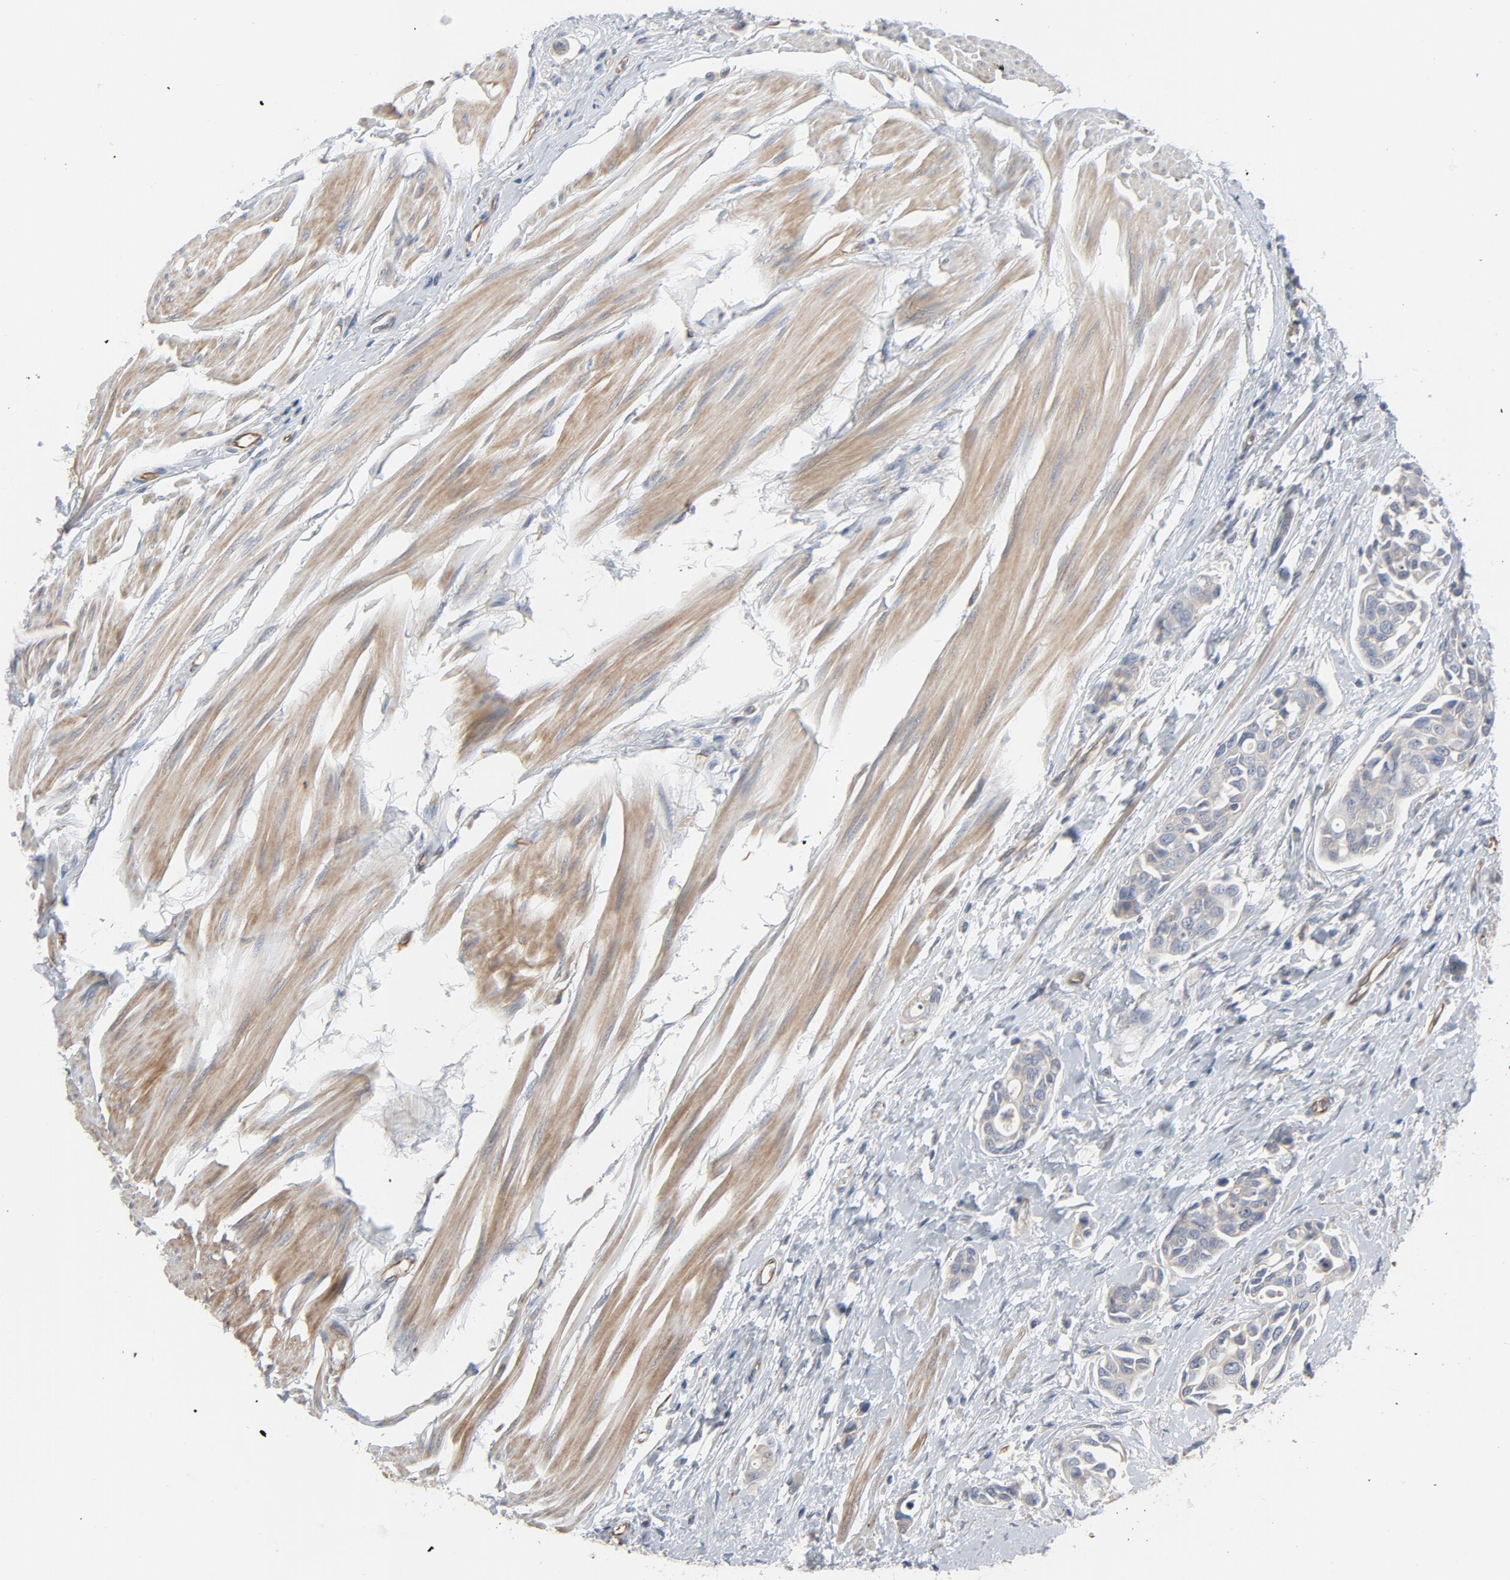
{"staining": {"intensity": "weak", "quantity": ">75%", "location": "cytoplasmic/membranous"}, "tissue": "urothelial cancer", "cell_type": "Tumor cells", "image_type": "cancer", "snomed": [{"axis": "morphology", "description": "Urothelial carcinoma, High grade"}, {"axis": "topography", "description": "Urinary bladder"}], "caption": "Immunohistochemistry image of high-grade urothelial carcinoma stained for a protein (brown), which displays low levels of weak cytoplasmic/membranous positivity in approximately >75% of tumor cells.", "gene": "TRIOBP", "patient": {"sex": "male", "age": 78}}